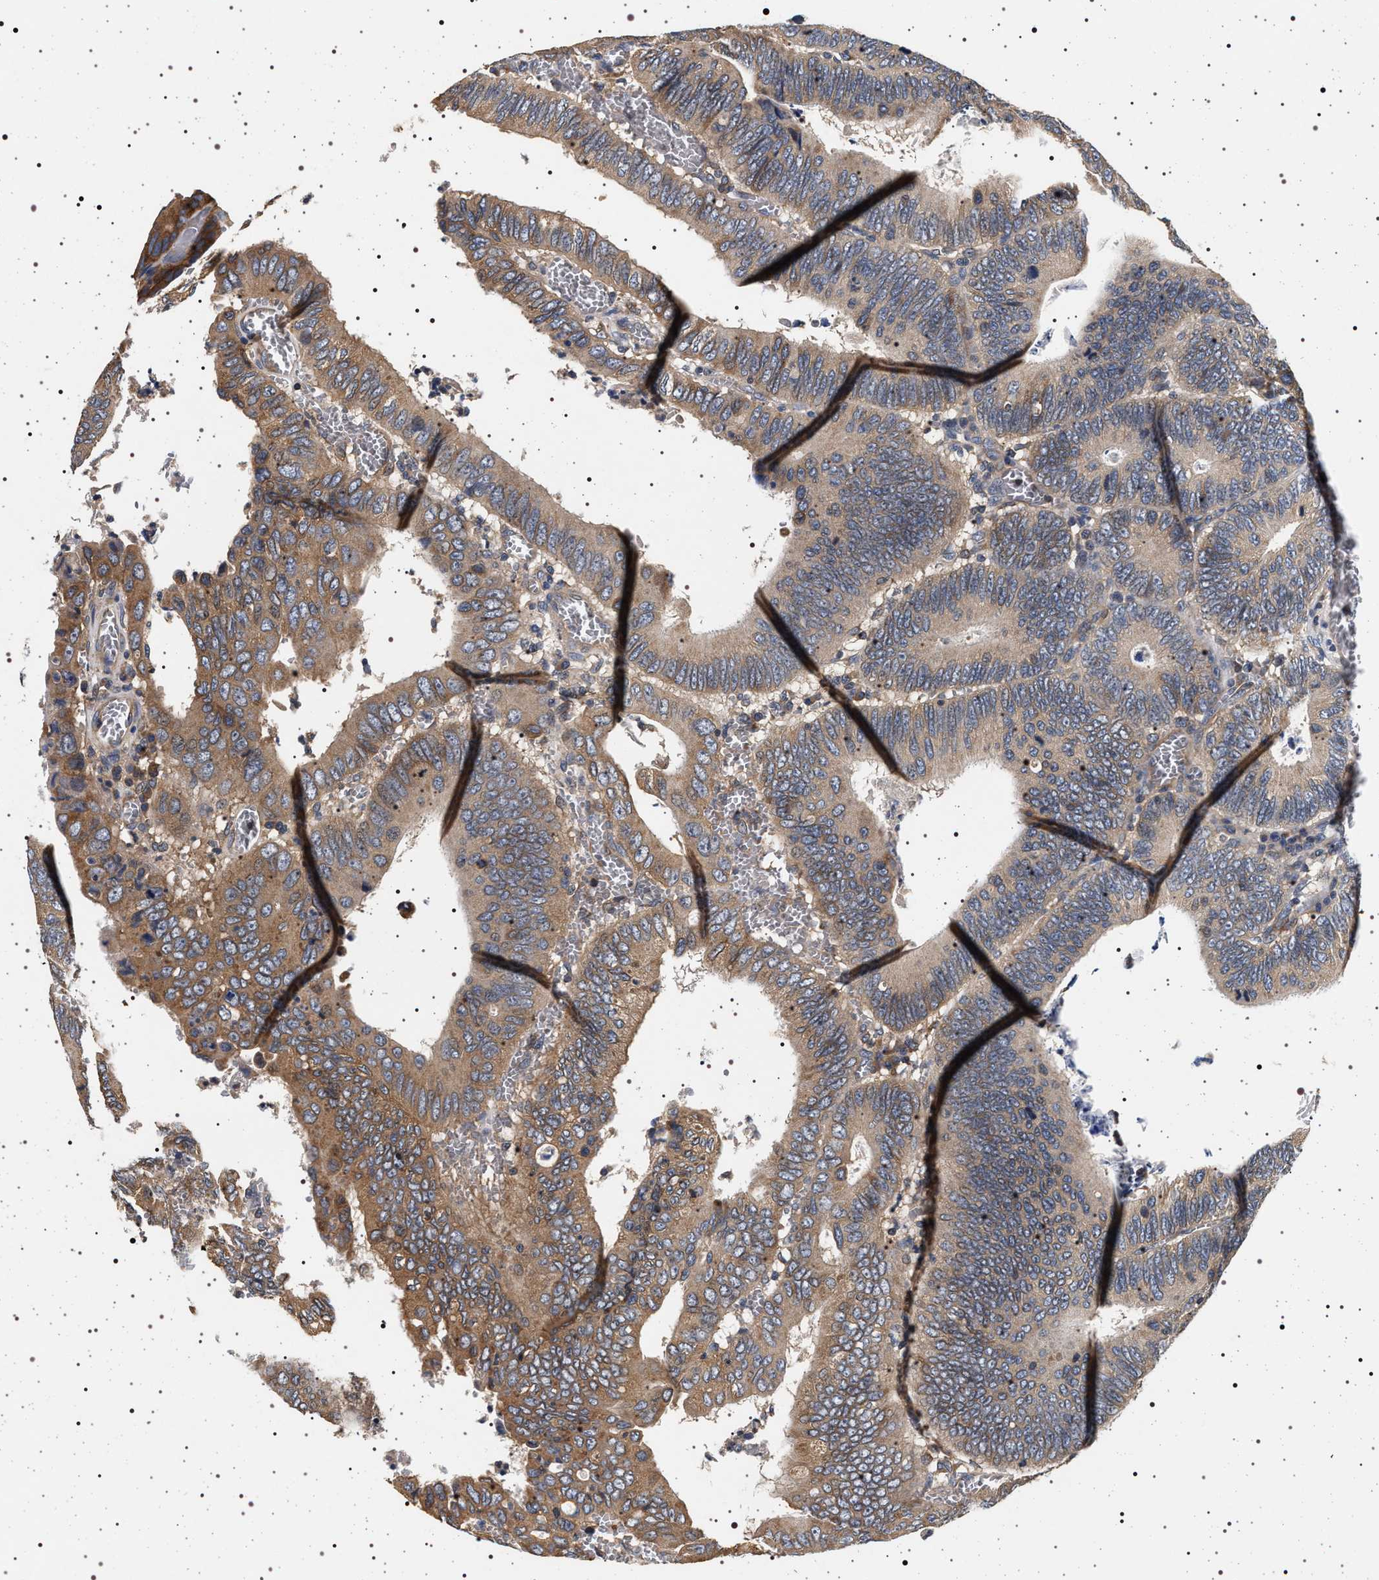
{"staining": {"intensity": "moderate", "quantity": ">75%", "location": "cytoplasmic/membranous"}, "tissue": "colorectal cancer", "cell_type": "Tumor cells", "image_type": "cancer", "snomed": [{"axis": "morphology", "description": "Inflammation, NOS"}, {"axis": "morphology", "description": "Adenocarcinoma, NOS"}, {"axis": "topography", "description": "Colon"}], "caption": "A high-resolution histopathology image shows IHC staining of adenocarcinoma (colorectal), which shows moderate cytoplasmic/membranous expression in approximately >75% of tumor cells. Using DAB (brown) and hematoxylin (blue) stains, captured at high magnification using brightfield microscopy.", "gene": "DCBLD2", "patient": {"sex": "male", "age": 72}}